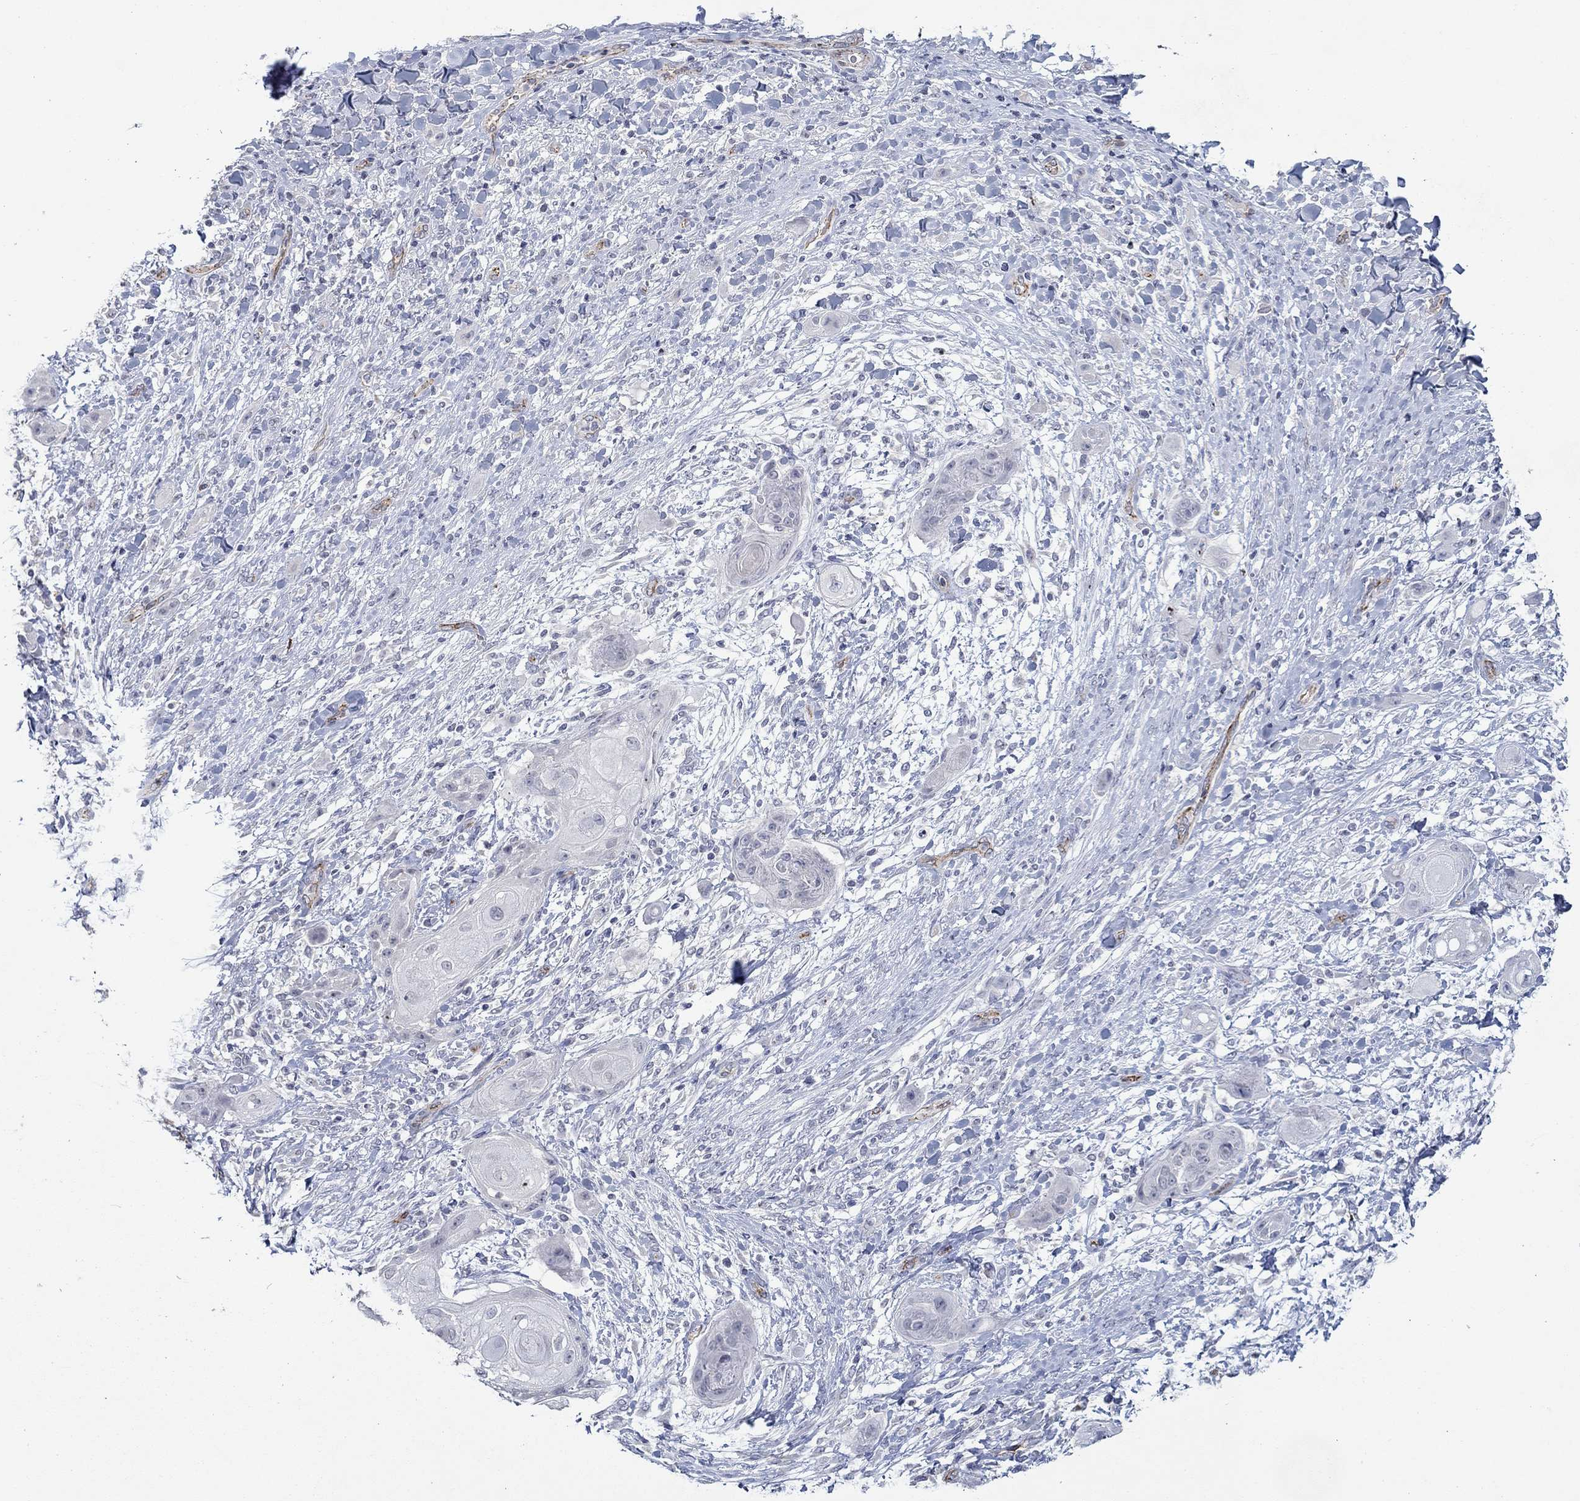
{"staining": {"intensity": "negative", "quantity": "none", "location": "none"}, "tissue": "skin cancer", "cell_type": "Tumor cells", "image_type": "cancer", "snomed": [{"axis": "morphology", "description": "Squamous cell carcinoma, NOS"}, {"axis": "topography", "description": "Skin"}], "caption": "Skin cancer (squamous cell carcinoma) was stained to show a protein in brown. There is no significant expression in tumor cells. (Immunohistochemistry, brightfield microscopy, high magnification).", "gene": "GJA5", "patient": {"sex": "male", "age": 62}}